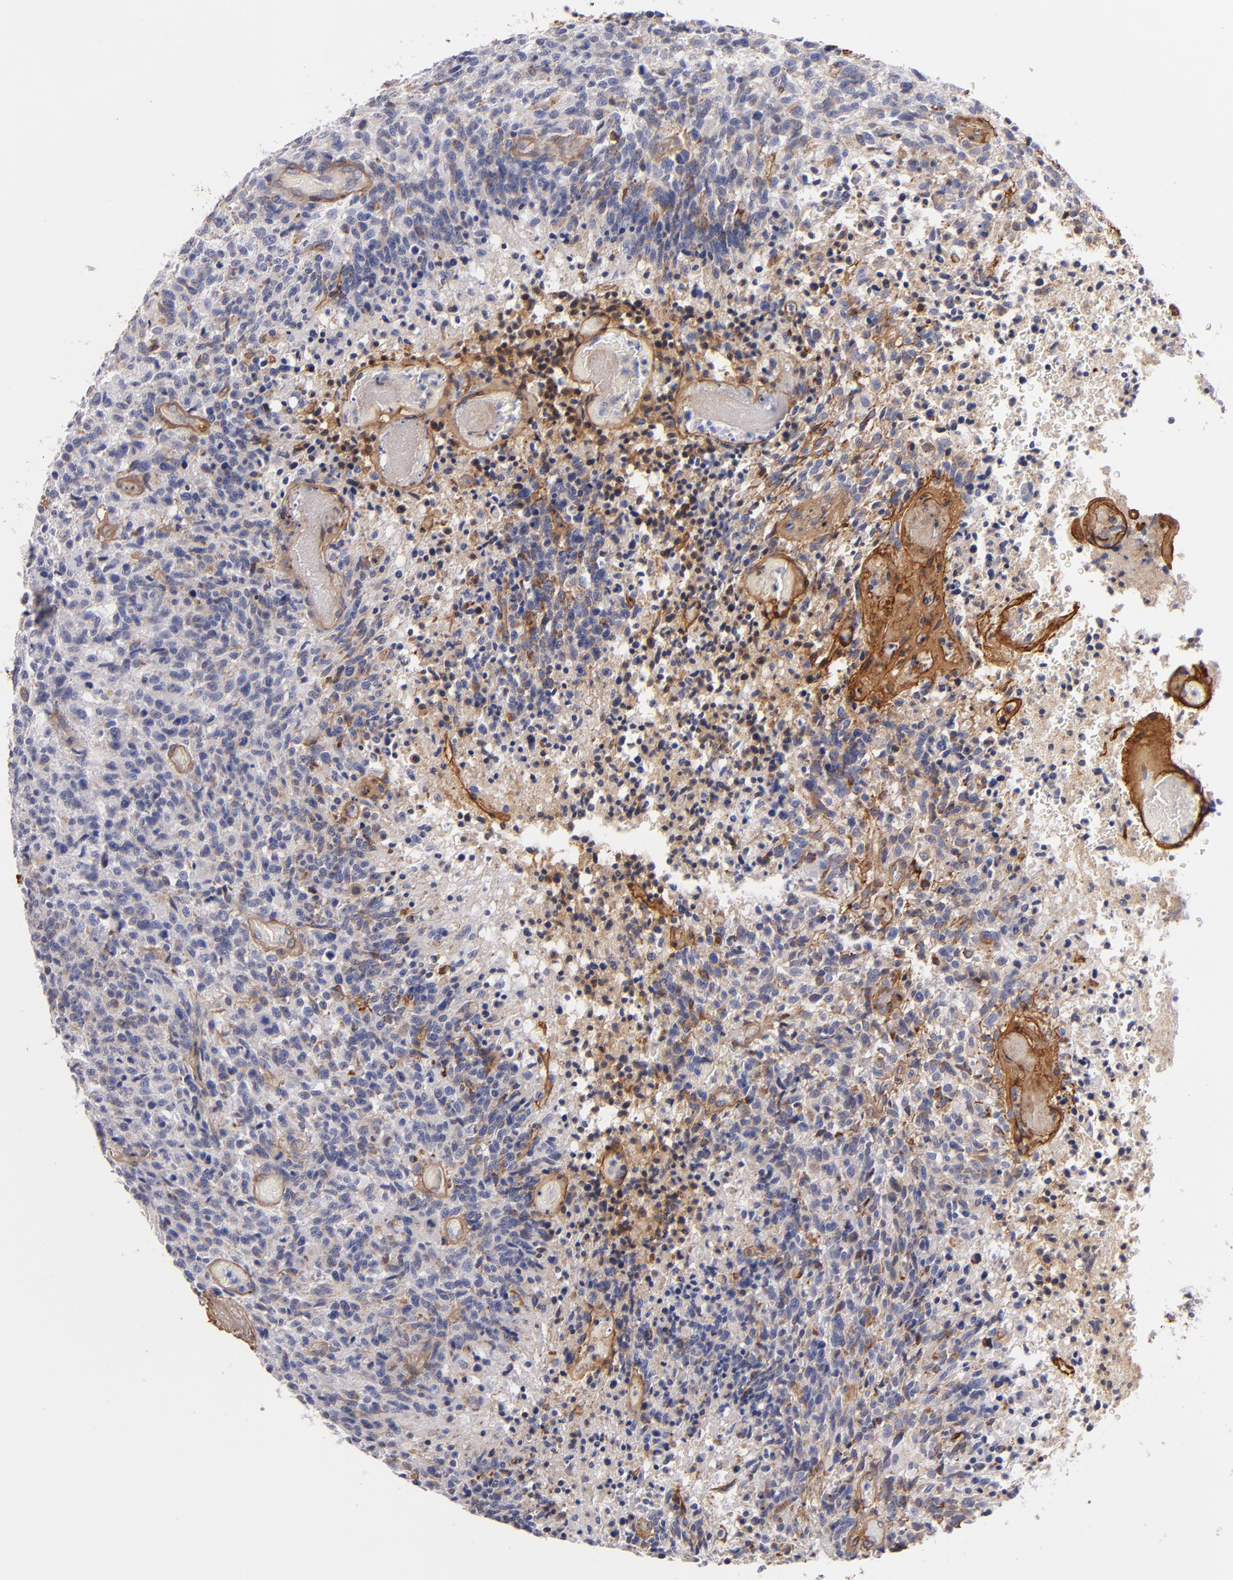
{"staining": {"intensity": "weak", "quantity": "25%-75%", "location": "cytoplasmic/membranous"}, "tissue": "glioma", "cell_type": "Tumor cells", "image_type": "cancer", "snomed": [{"axis": "morphology", "description": "Glioma, malignant, High grade"}, {"axis": "topography", "description": "Brain"}], "caption": "A micrograph of glioma stained for a protein reveals weak cytoplasmic/membranous brown staining in tumor cells.", "gene": "LAMC1", "patient": {"sex": "male", "age": 36}}